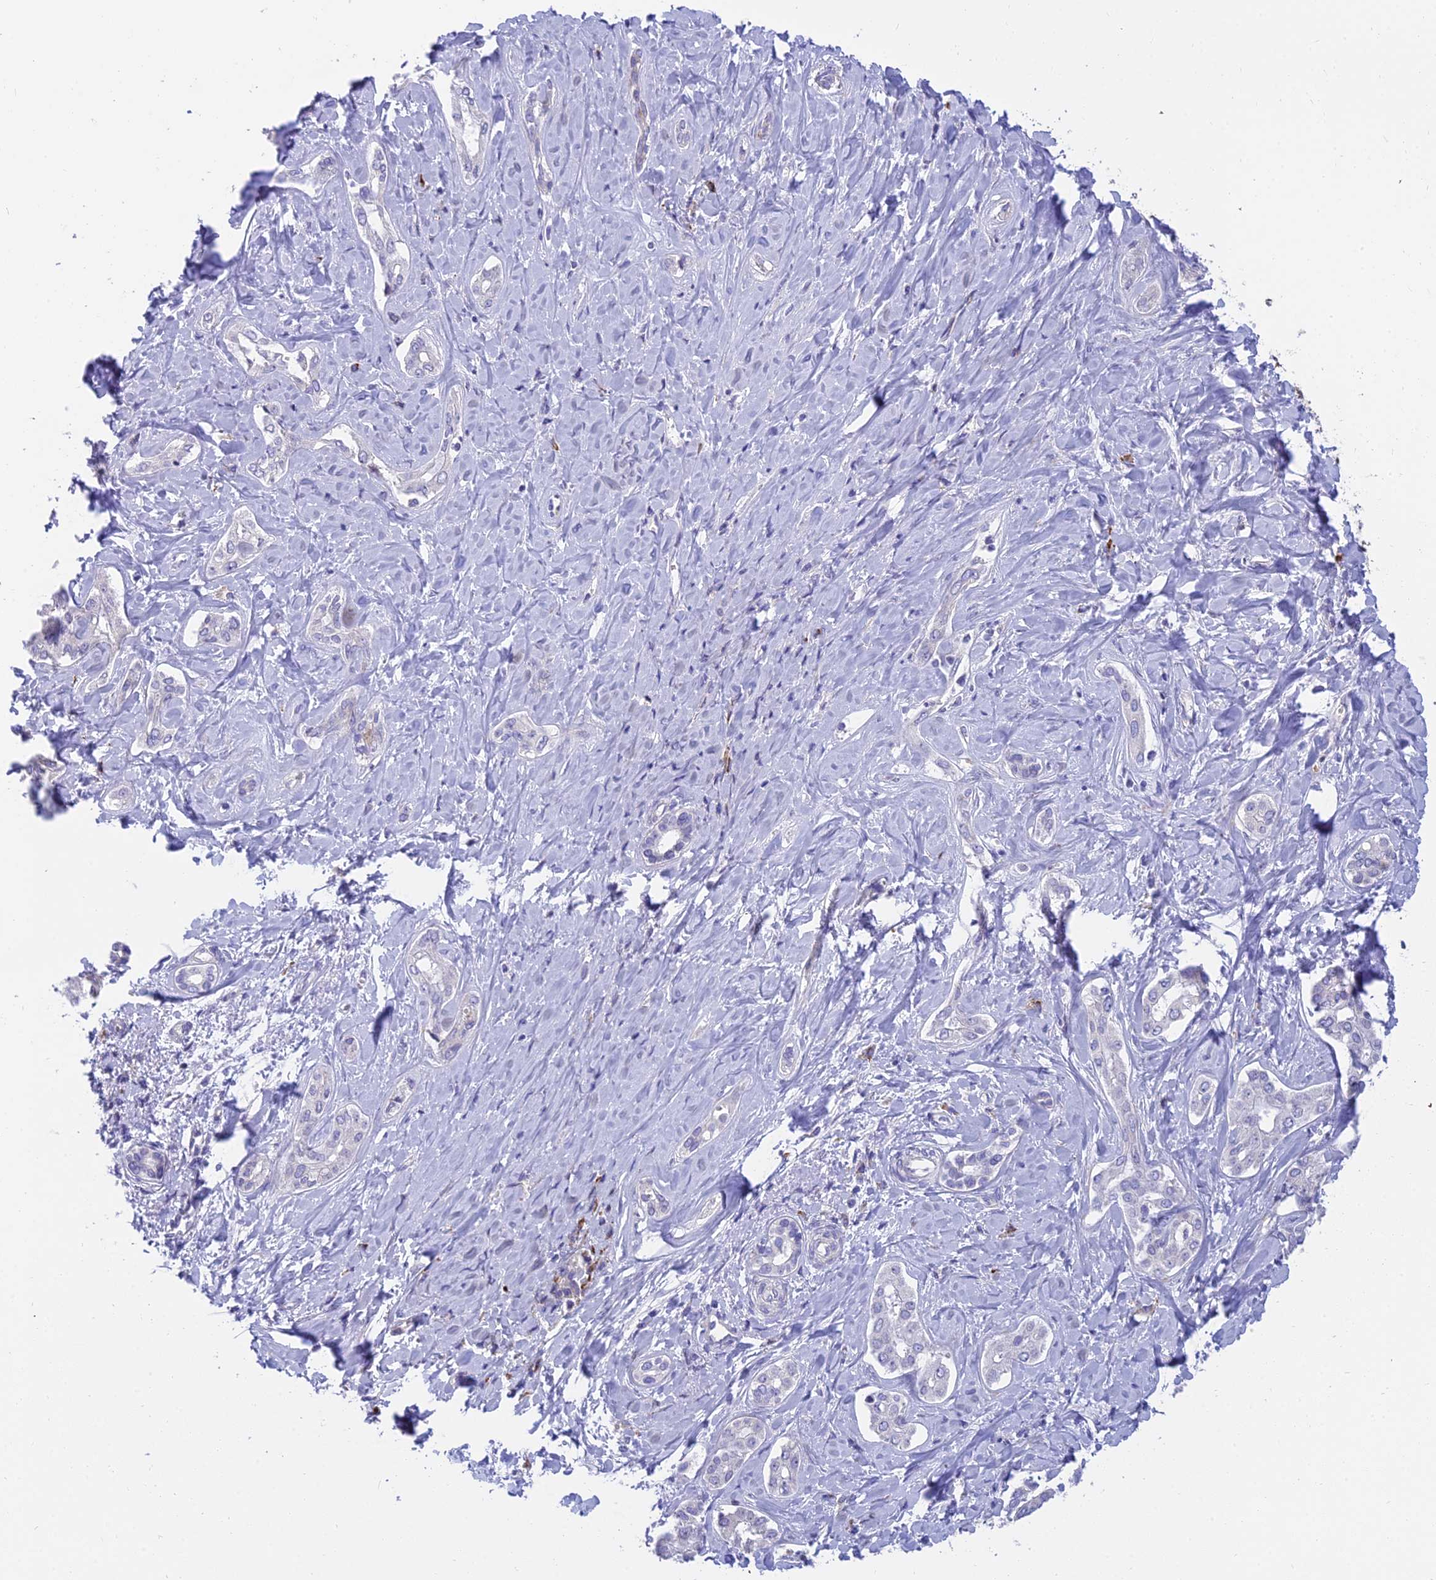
{"staining": {"intensity": "negative", "quantity": "none", "location": "none"}, "tissue": "liver cancer", "cell_type": "Tumor cells", "image_type": "cancer", "snomed": [{"axis": "morphology", "description": "Cholangiocarcinoma"}, {"axis": "topography", "description": "Liver"}], "caption": "A histopathology image of liver cancer (cholangiocarcinoma) stained for a protein exhibits no brown staining in tumor cells.", "gene": "CLCN7", "patient": {"sex": "female", "age": 77}}